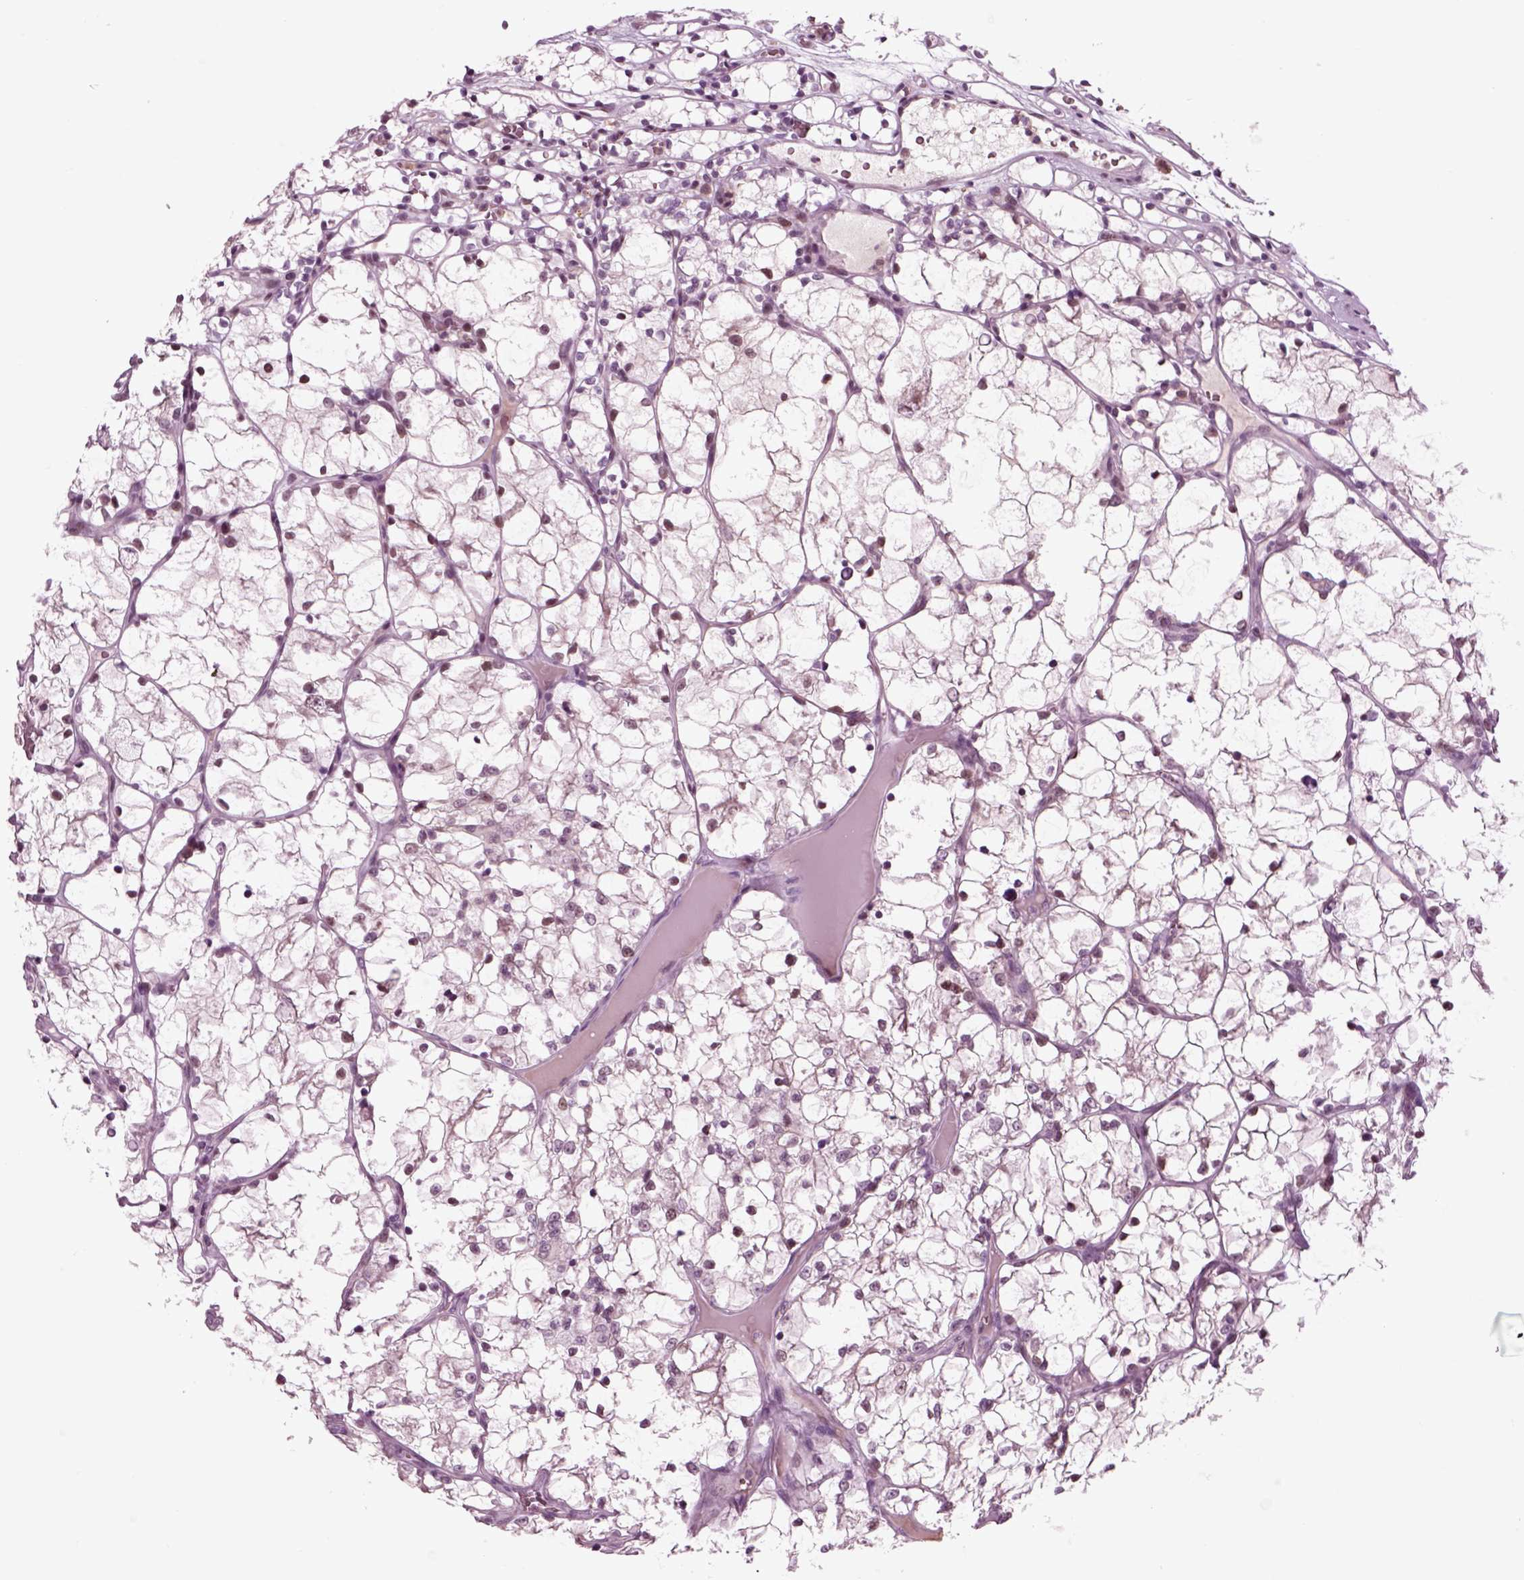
{"staining": {"intensity": "negative", "quantity": "none", "location": "none"}, "tissue": "renal cancer", "cell_type": "Tumor cells", "image_type": "cancer", "snomed": [{"axis": "morphology", "description": "Adenocarcinoma, NOS"}, {"axis": "topography", "description": "Kidney"}], "caption": "Tumor cells are negative for brown protein staining in renal cancer (adenocarcinoma).", "gene": "CHGB", "patient": {"sex": "female", "age": 69}}